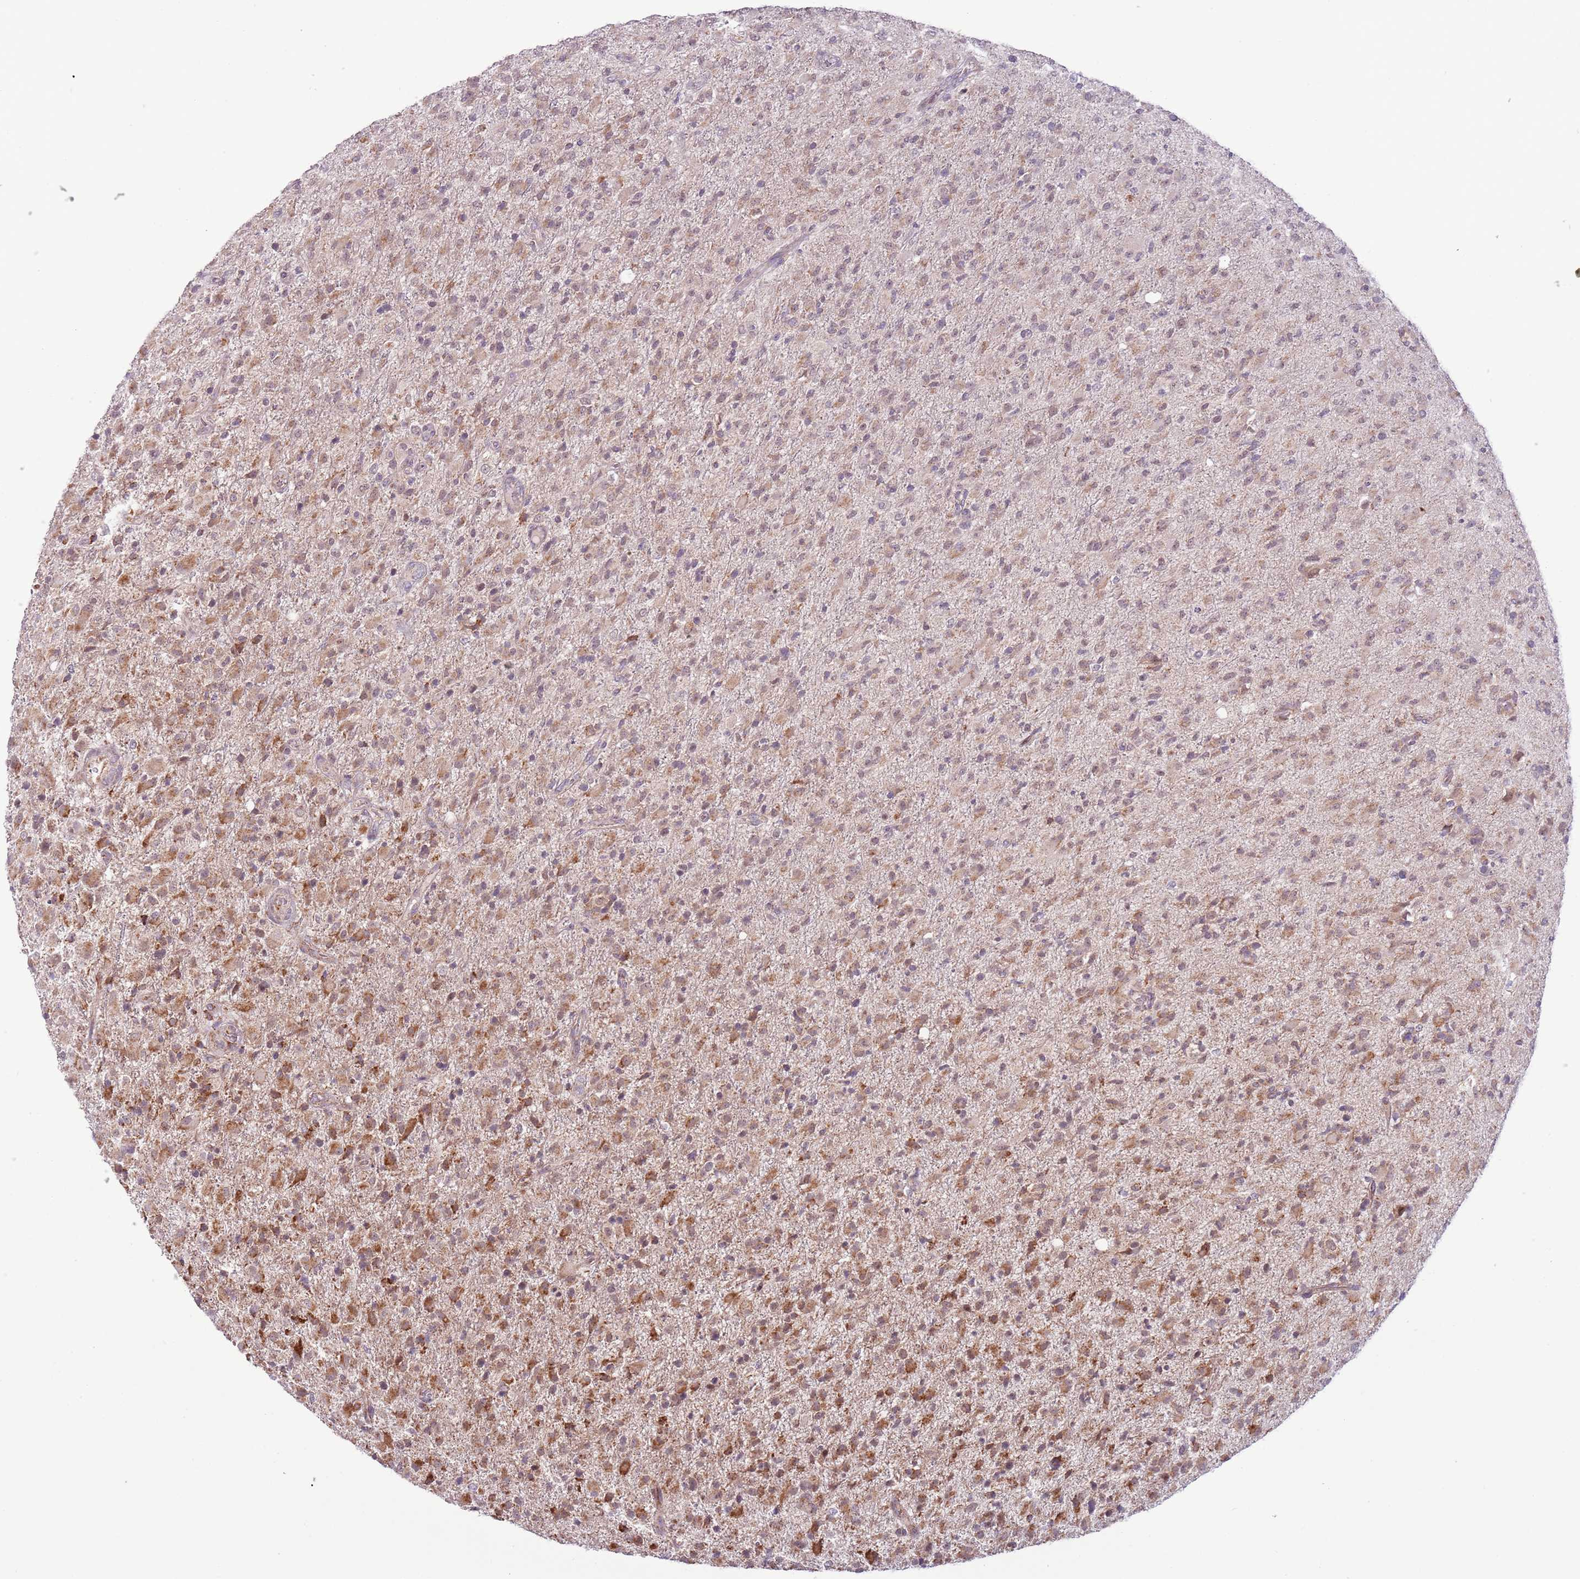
{"staining": {"intensity": "moderate", "quantity": "<25%", "location": "cytoplasmic/membranous"}, "tissue": "glioma", "cell_type": "Tumor cells", "image_type": "cancer", "snomed": [{"axis": "morphology", "description": "Glioma, malignant, Low grade"}, {"axis": "topography", "description": "Brain"}], "caption": "An immunohistochemistry micrograph of tumor tissue is shown. Protein staining in brown highlights moderate cytoplasmic/membranous positivity in low-grade glioma (malignant) within tumor cells. Nuclei are stained in blue.", "gene": "MLLT11", "patient": {"sex": "male", "age": 65}}